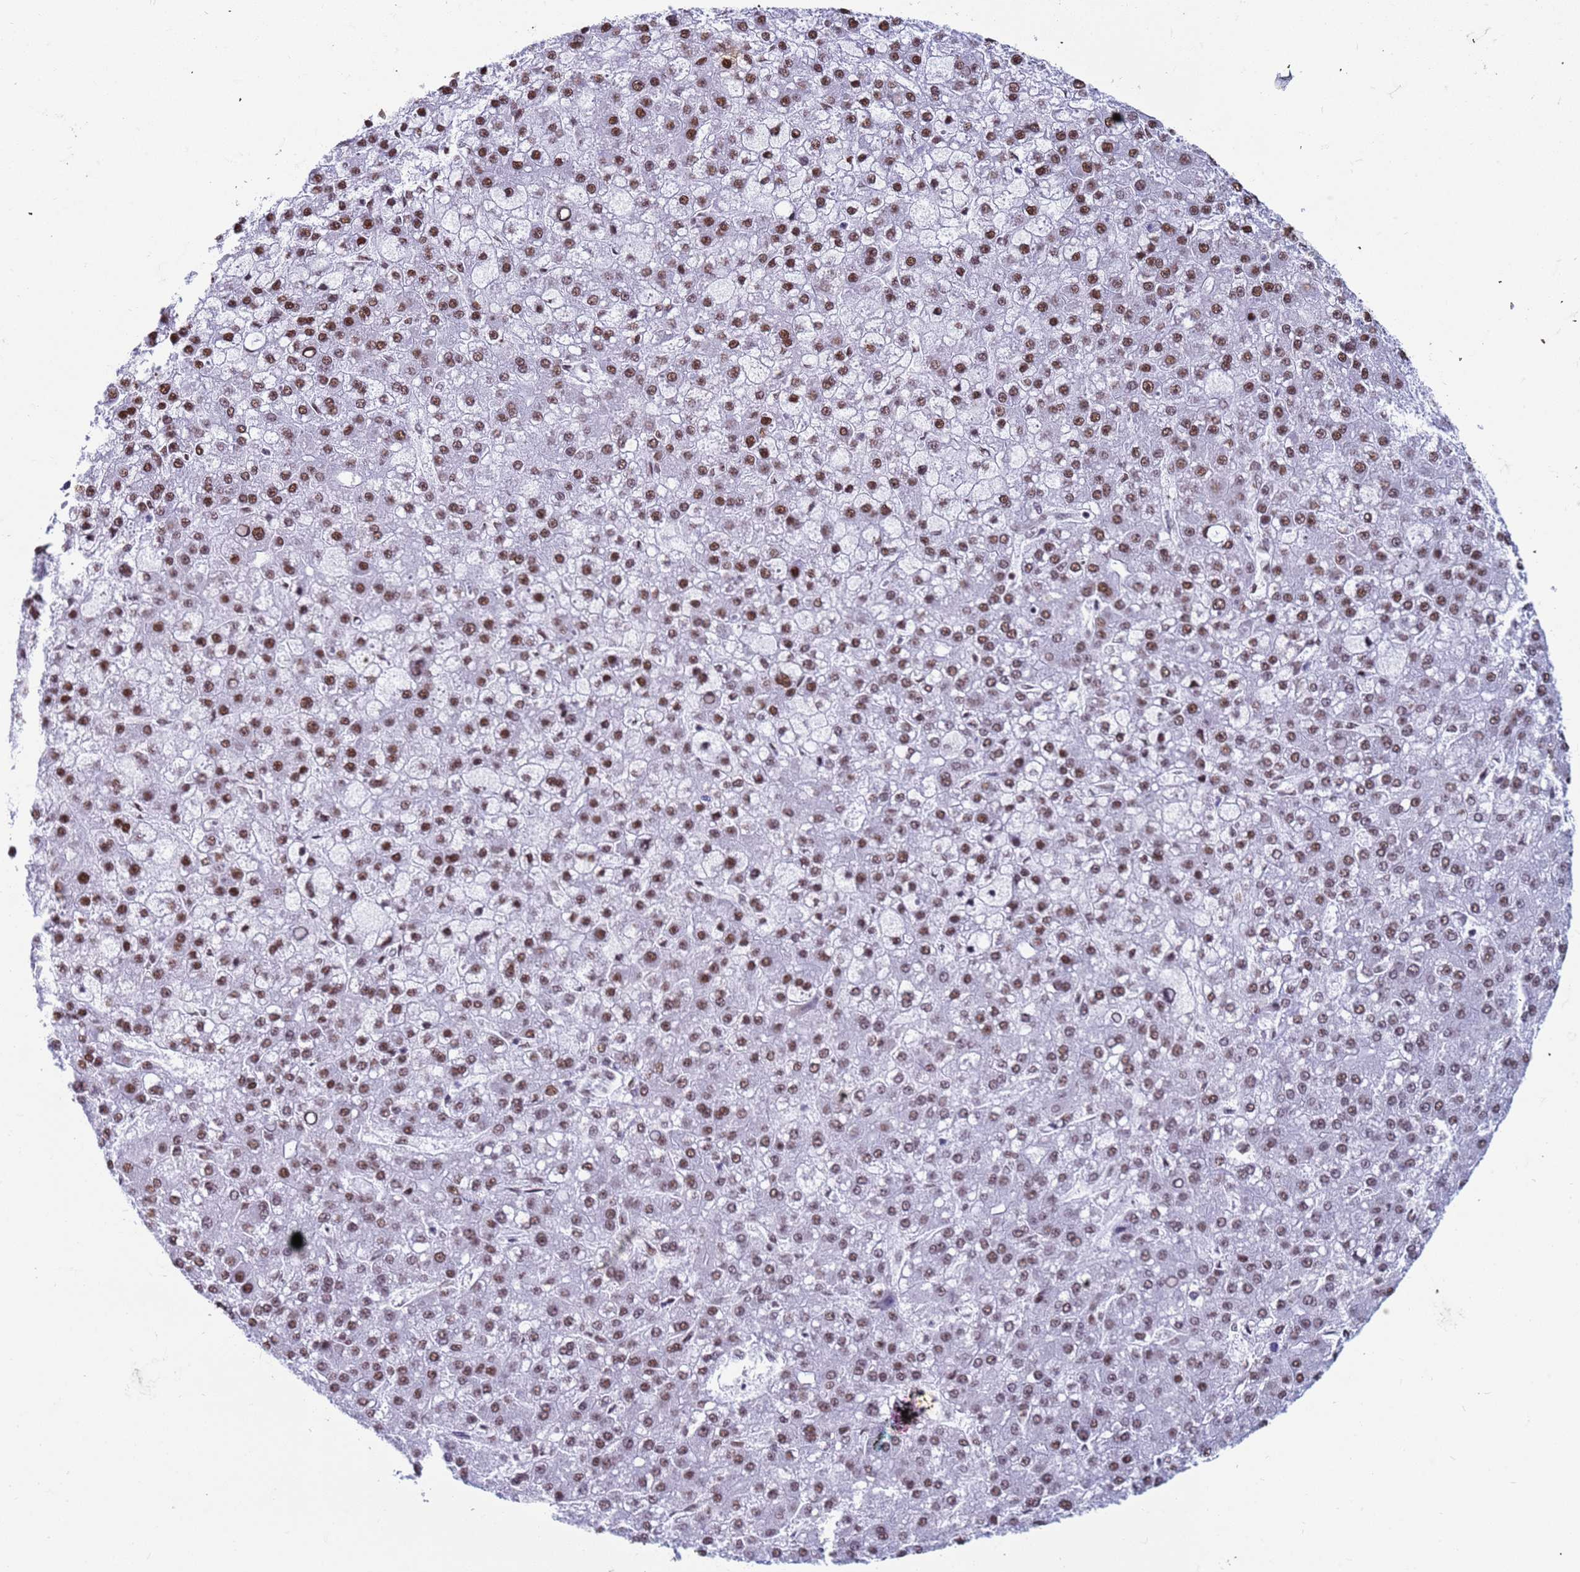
{"staining": {"intensity": "moderate", "quantity": ">75%", "location": "nuclear"}, "tissue": "liver cancer", "cell_type": "Tumor cells", "image_type": "cancer", "snomed": [{"axis": "morphology", "description": "Carcinoma, Hepatocellular, NOS"}, {"axis": "topography", "description": "Liver"}], "caption": "A micrograph of human liver cancer stained for a protein exhibits moderate nuclear brown staining in tumor cells. Nuclei are stained in blue.", "gene": "FAM170B", "patient": {"sex": "male", "age": 67}}